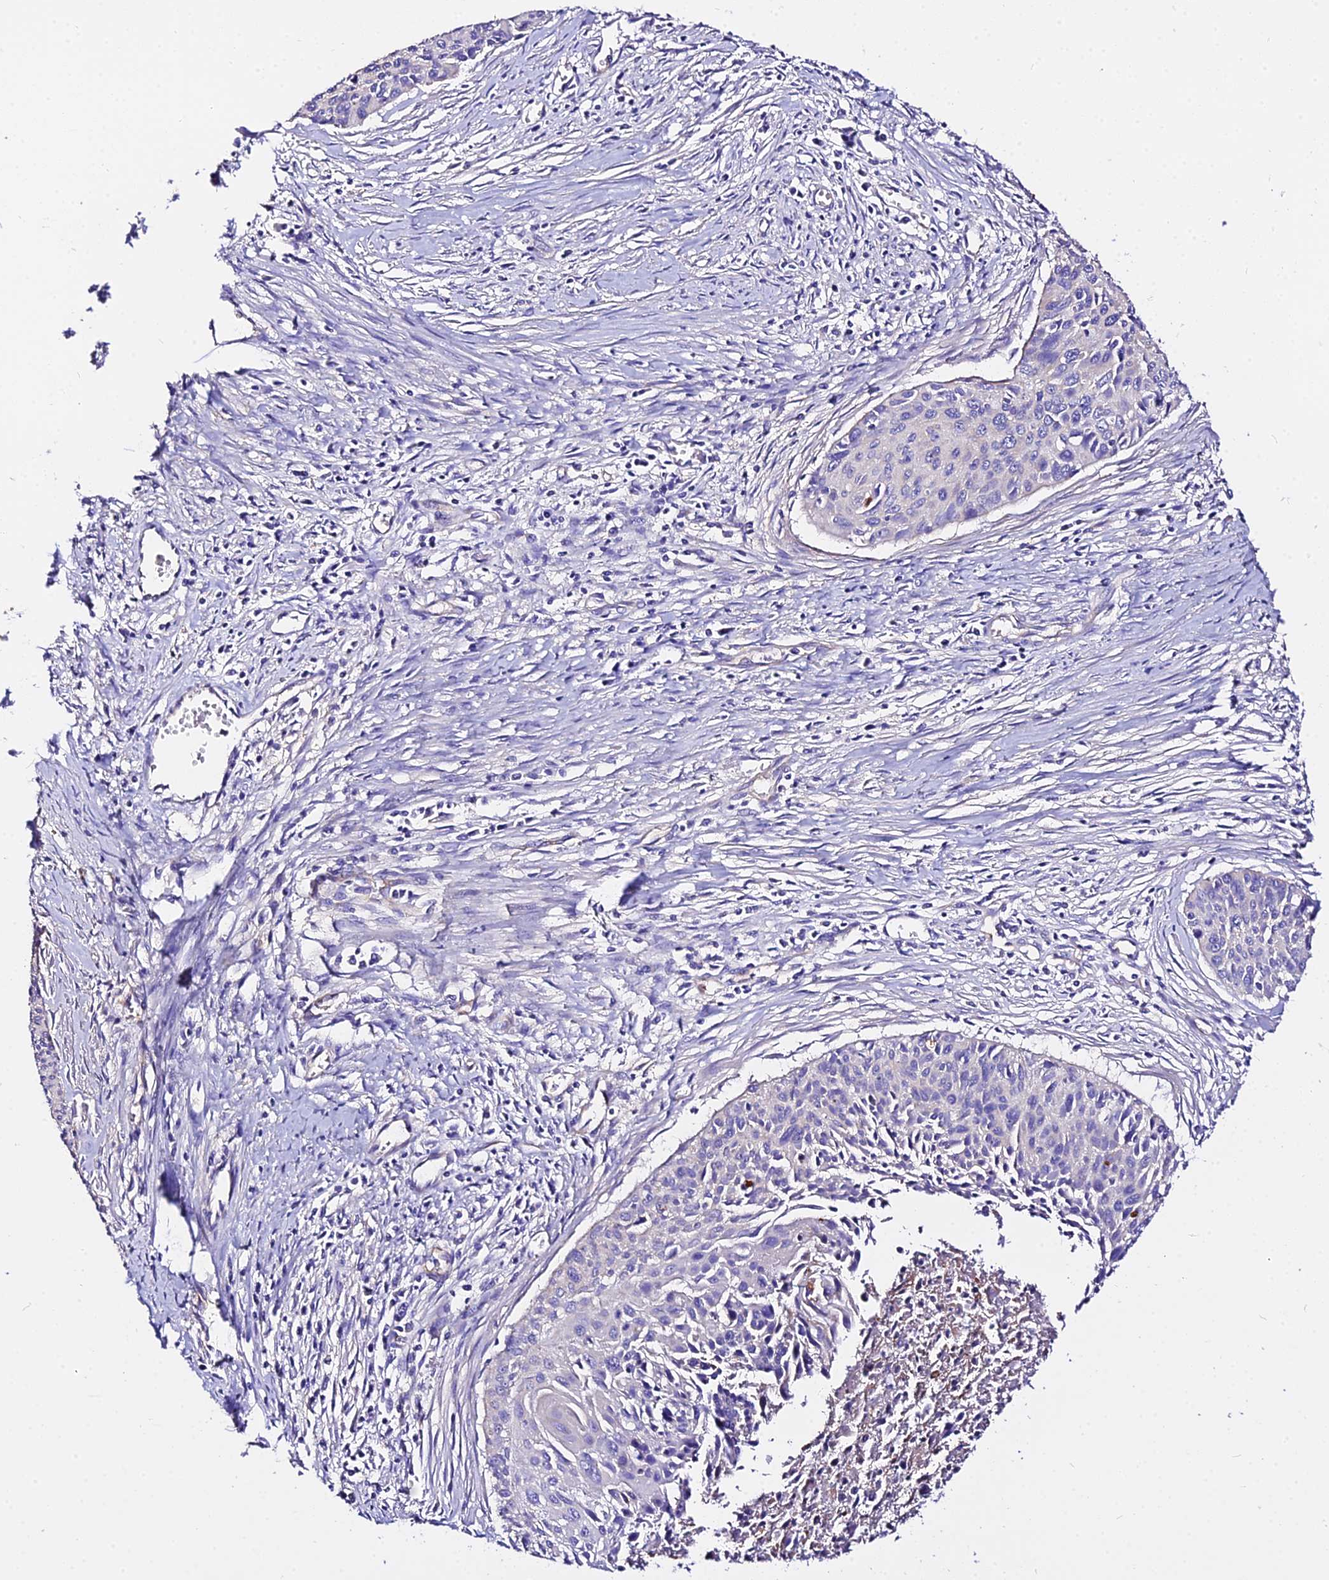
{"staining": {"intensity": "negative", "quantity": "none", "location": "none"}, "tissue": "cervical cancer", "cell_type": "Tumor cells", "image_type": "cancer", "snomed": [{"axis": "morphology", "description": "Squamous cell carcinoma, NOS"}, {"axis": "topography", "description": "Cervix"}], "caption": "High power microscopy histopathology image of an immunohistochemistry photomicrograph of cervical cancer, revealing no significant positivity in tumor cells. (Stains: DAB (3,3'-diaminobenzidine) immunohistochemistry (IHC) with hematoxylin counter stain, Microscopy: brightfield microscopy at high magnification).", "gene": "DAW1", "patient": {"sex": "female", "age": 55}}